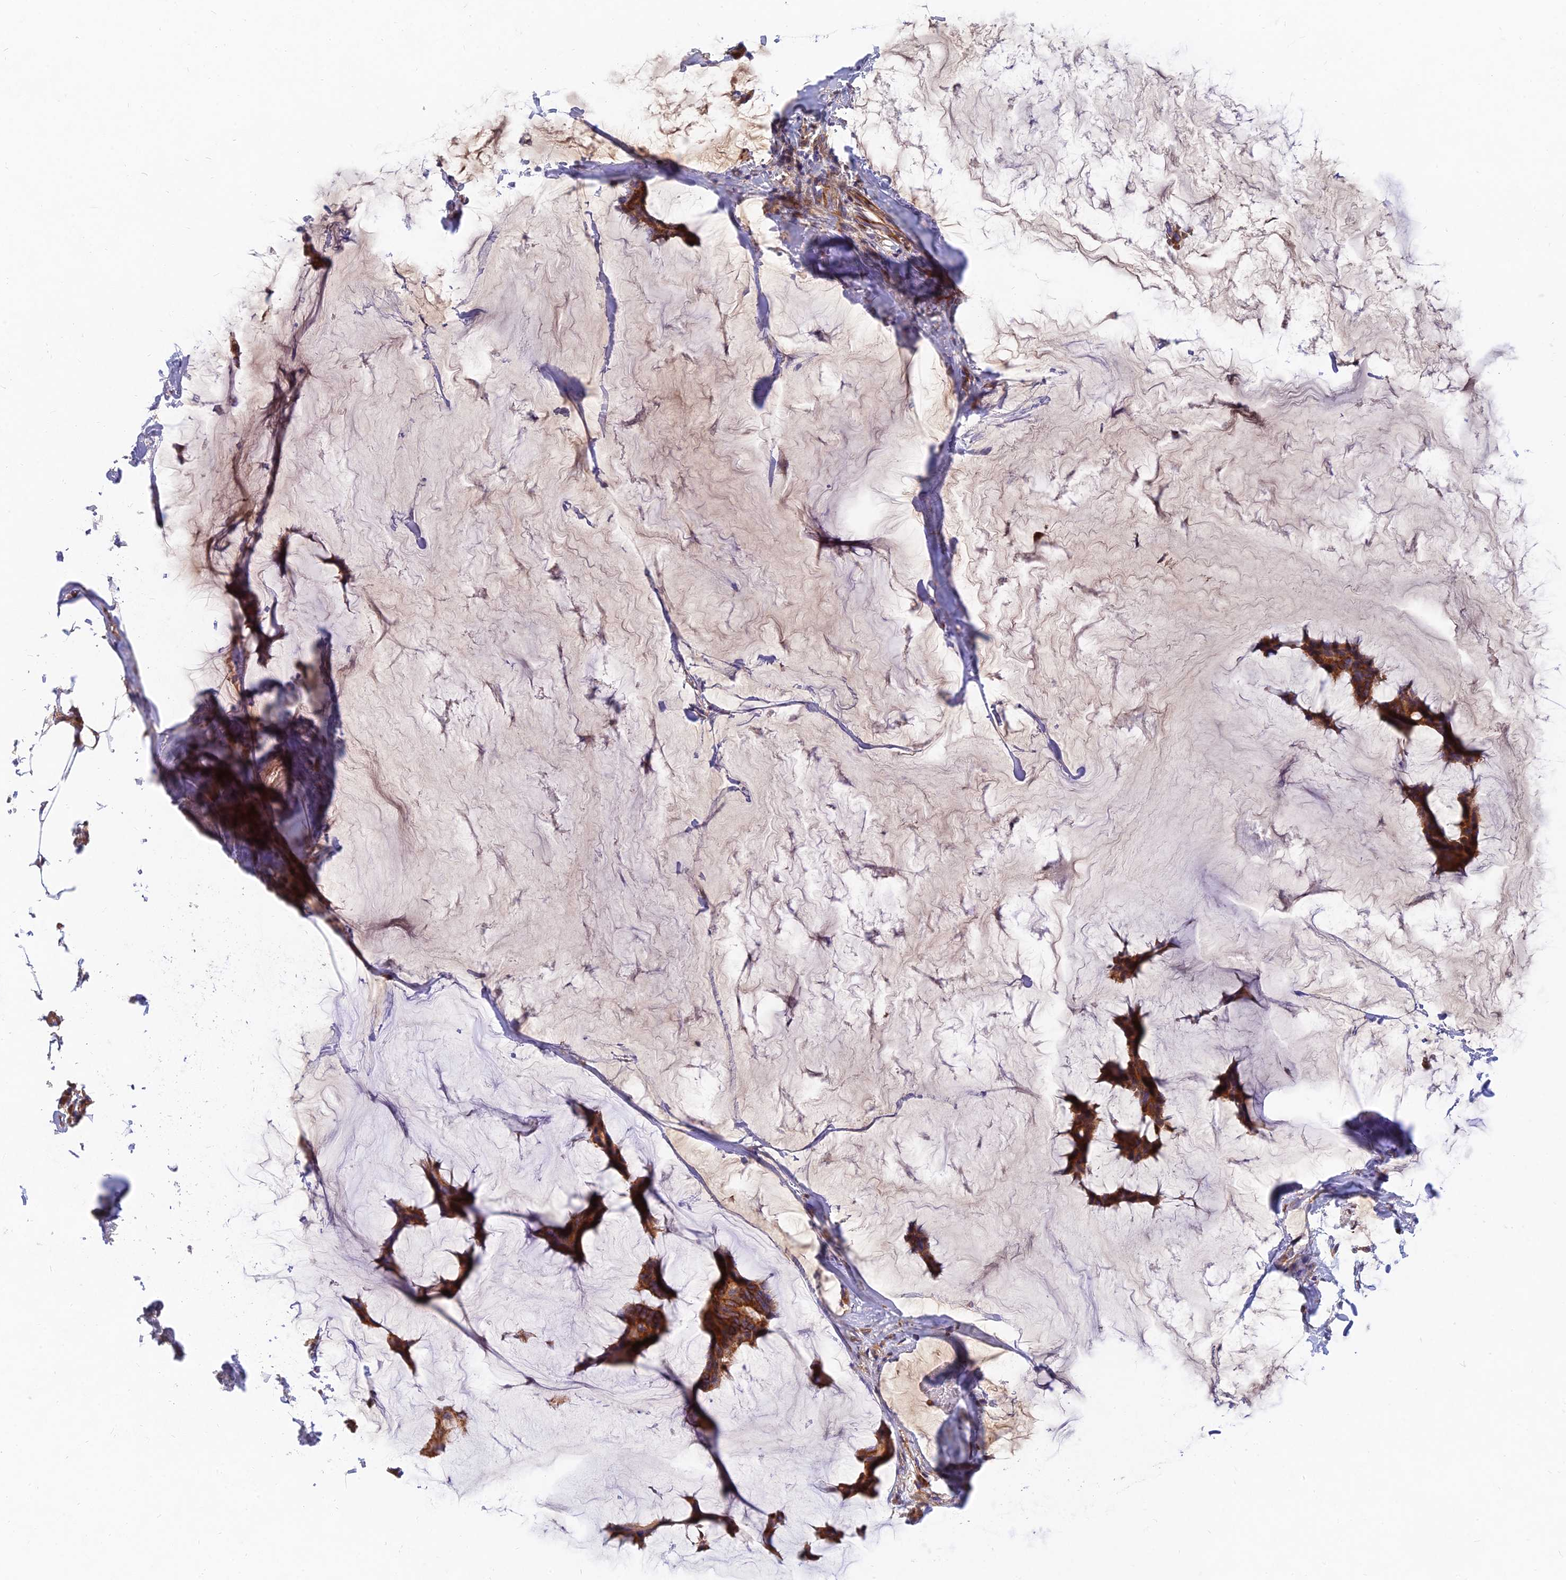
{"staining": {"intensity": "strong", "quantity": ">75%", "location": "cytoplasmic/membranous"}, "tissue": "breast cancer", "cell_type": "Tumor cells", "image_type": "cancer", "snomed": [{"axis": "morphology", "description": "Duct carcinoma"}, {"axis": "topography", "description": "Breast"}], "caption": "Immunohistochemical staining of infiltrating ductal carcinoma (breast) exhibits high levels of strong cytoplasmic/membranous staining in about >75% of tumor cells.", "gene": "MROH1", "patient": {"sex": "female", "age": 93}}